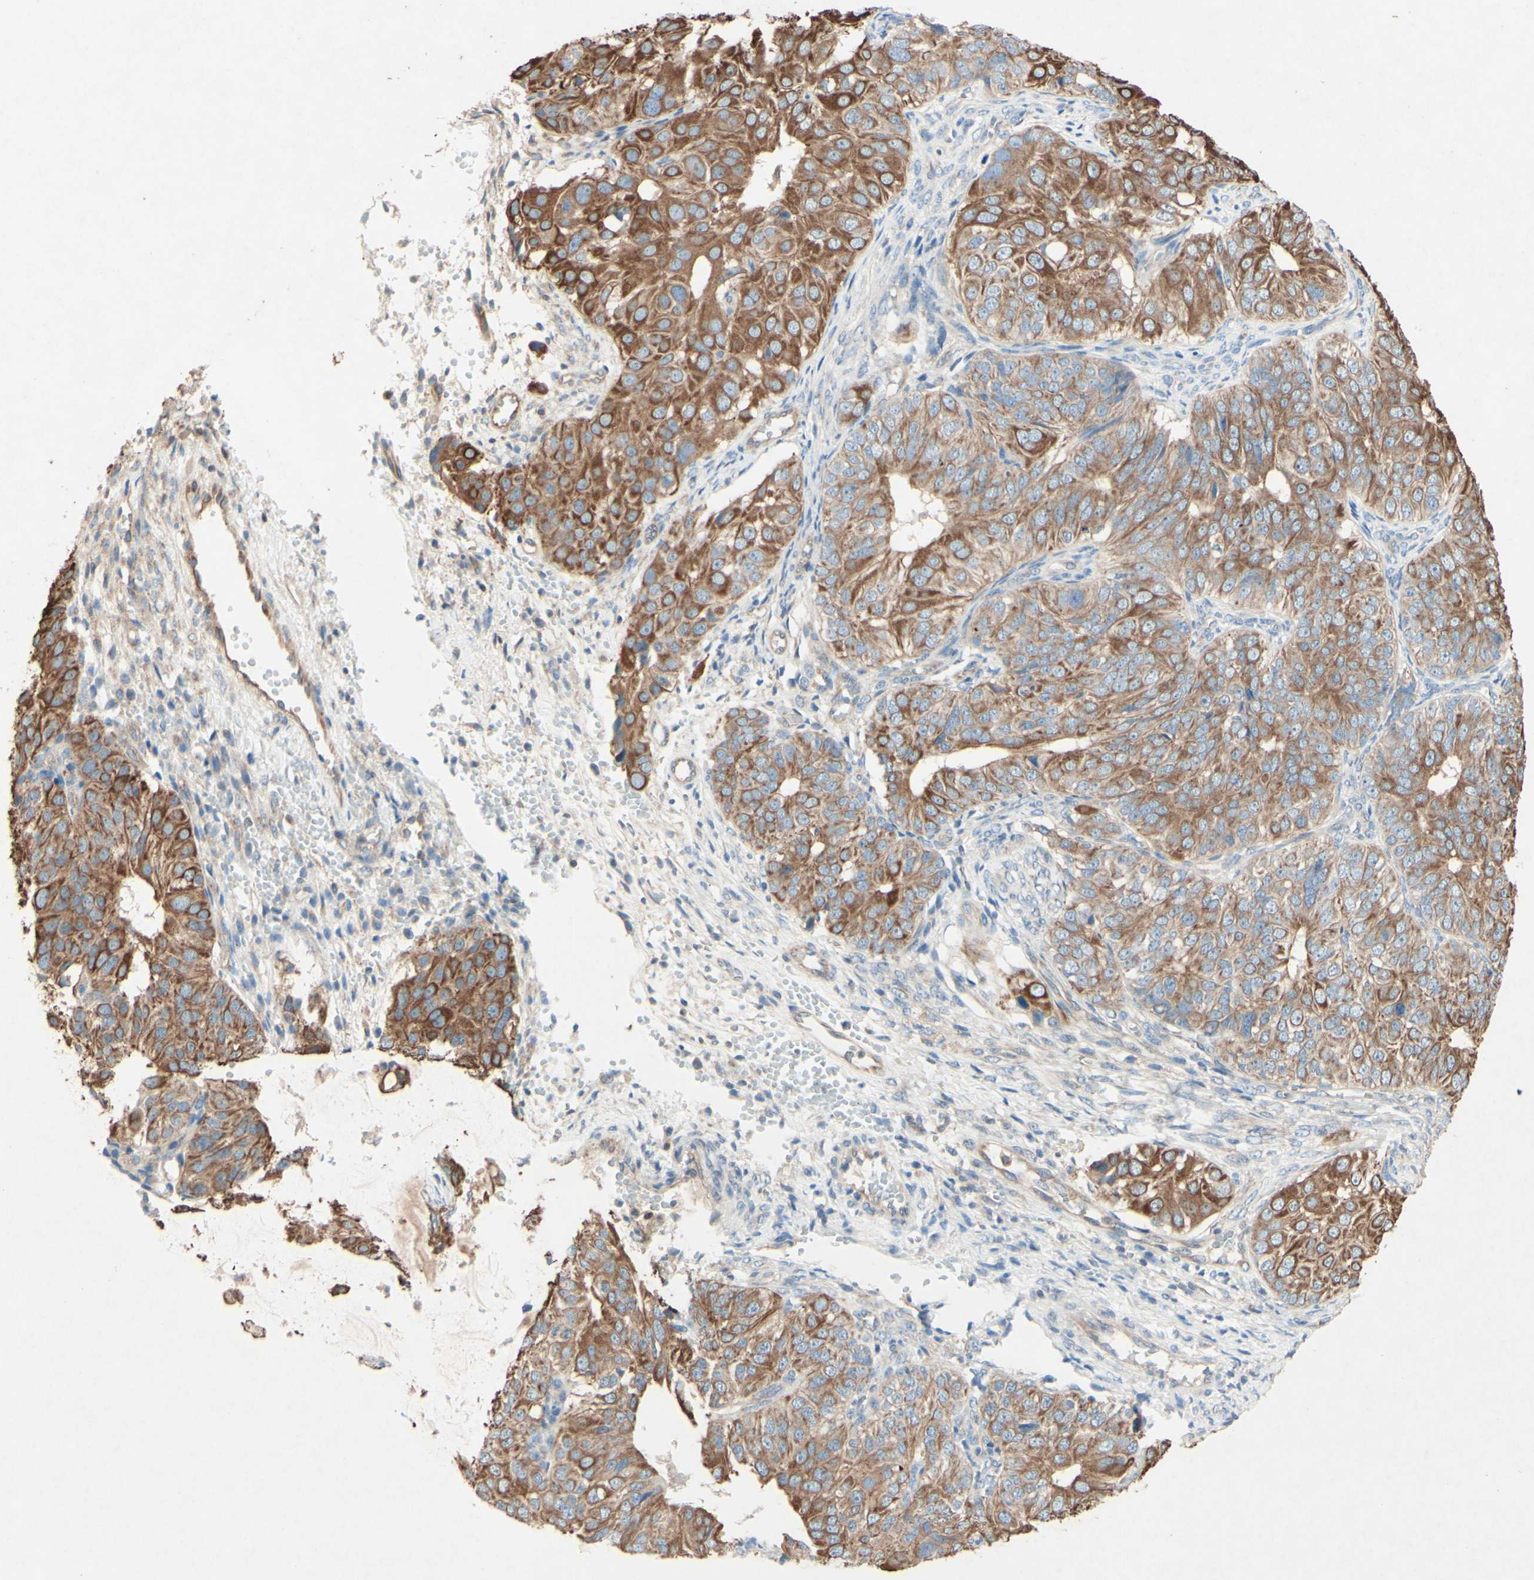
{"staining": {"intensity": "moderate", "quantity": ">75%", "location": "cytoplasmic/membranous"}, "tissue": "ovarian cancer", "cell_type": "Tumor cells", "image_type": "cancer", "snomed": [{"axis": "morphology", "description": "Carcinoma, endometroid"}, {"axis": "topography", "description": "Ovary"}], "caption": "Moderate cytoplasmic/membranous positivity for a protein is present in about >75% of tumor cells of ovarian endometroid carcinoma using immunohistochemistry (IHC).", "gene": "MTM1", "patient": {"sex": "female", "age": 51}}